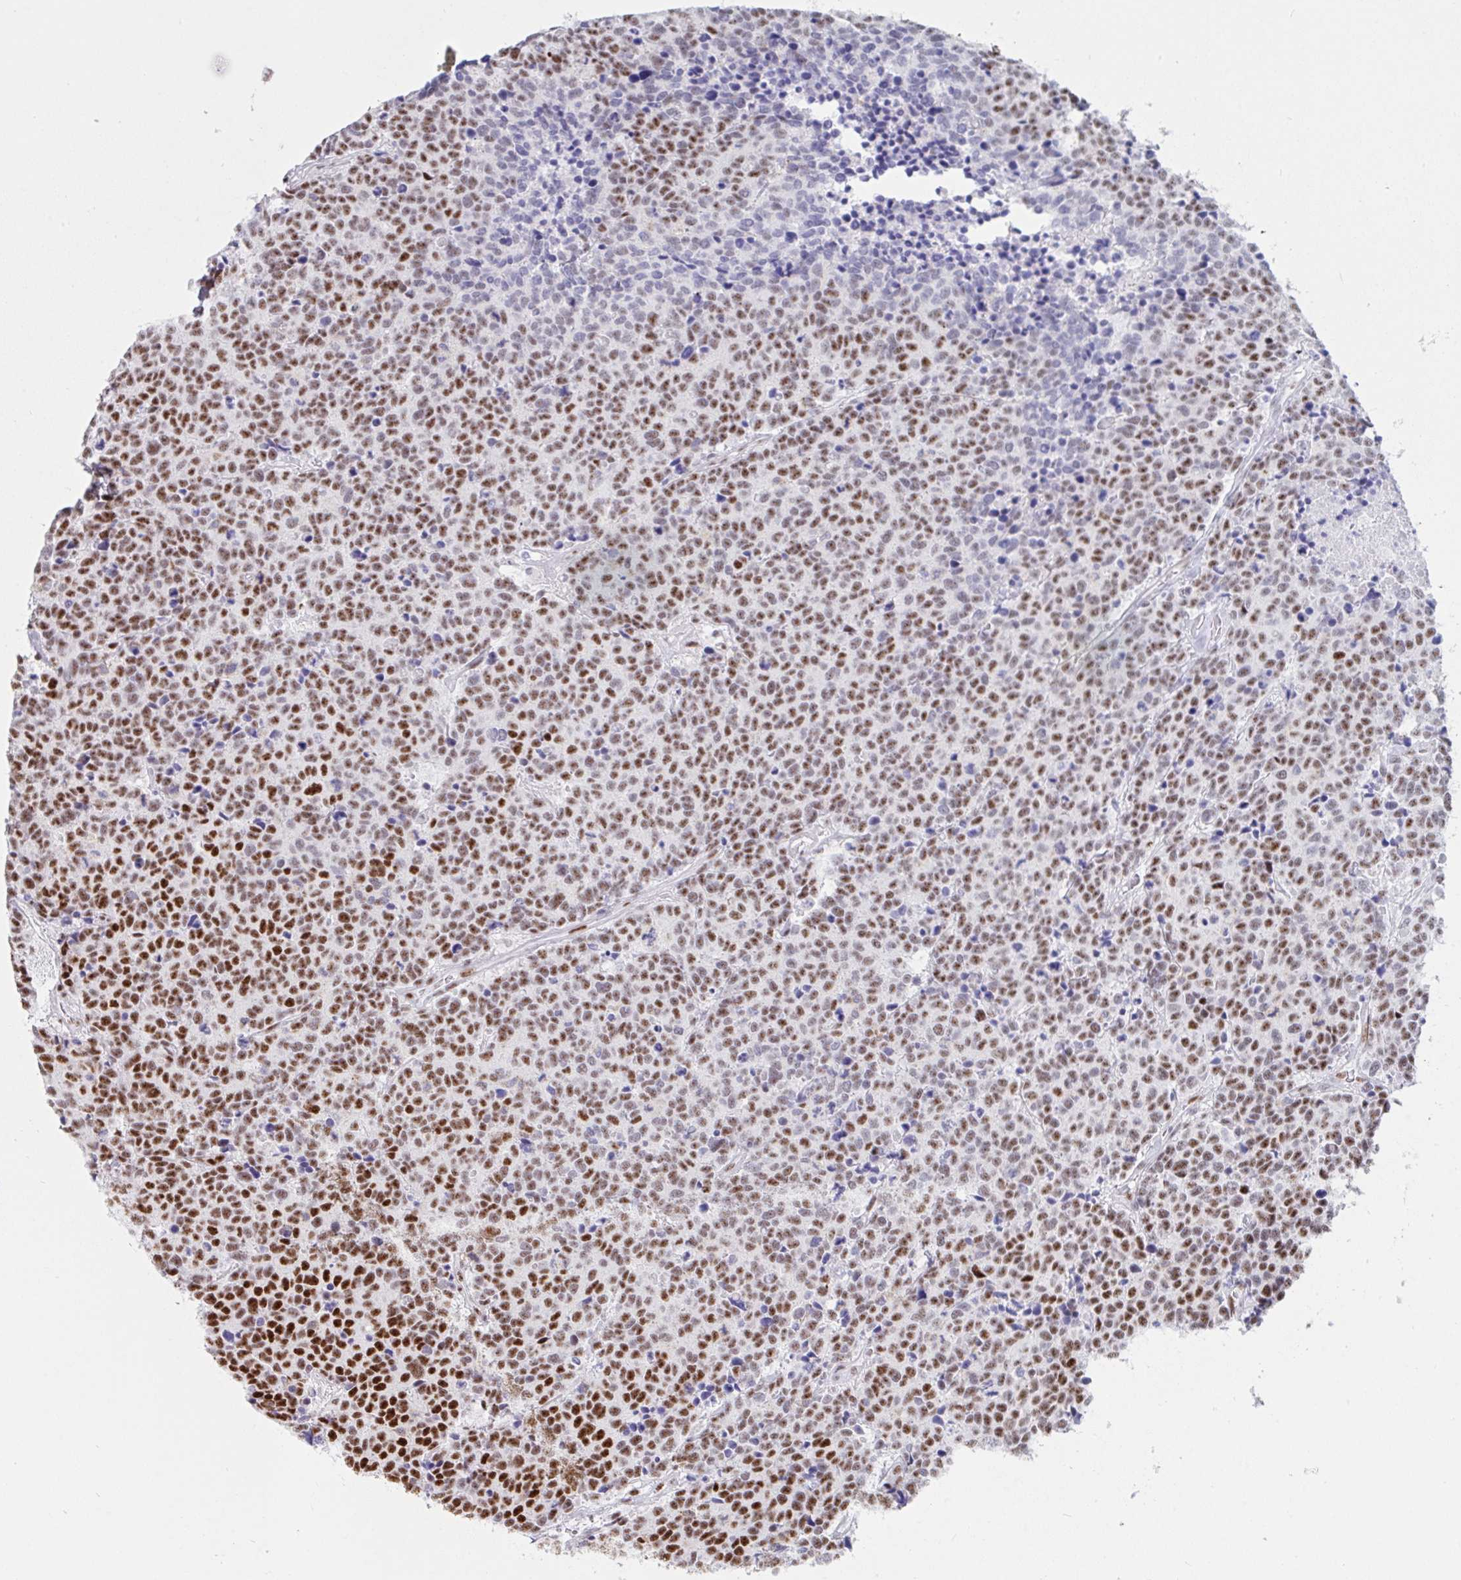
{"staining": {"intensity": "moderate", "quantity": ">75%", "location": "nuclear"}, "tissue": "carcinoid", "cell_type": "Tumor cells", "image_type": "cancer", "snomed": [{"axis": "morphology", "description": "Carcinoid, malignant, NOS"}, {"axis": "topography", "description": "Skin"}], "caption": "Immunohistochemistry of carcinoid reveals medium levels of moderate nuclear expression in approximately >75% of tumor cells. The staining was performed using DAB (3,3'-diaminobenzidine), with brown indicating positive protein expression. Nuclei are stained blue with hematoxylin.", "gene": "IKZF2", "patient": {"sex": "female", "age": 79}}